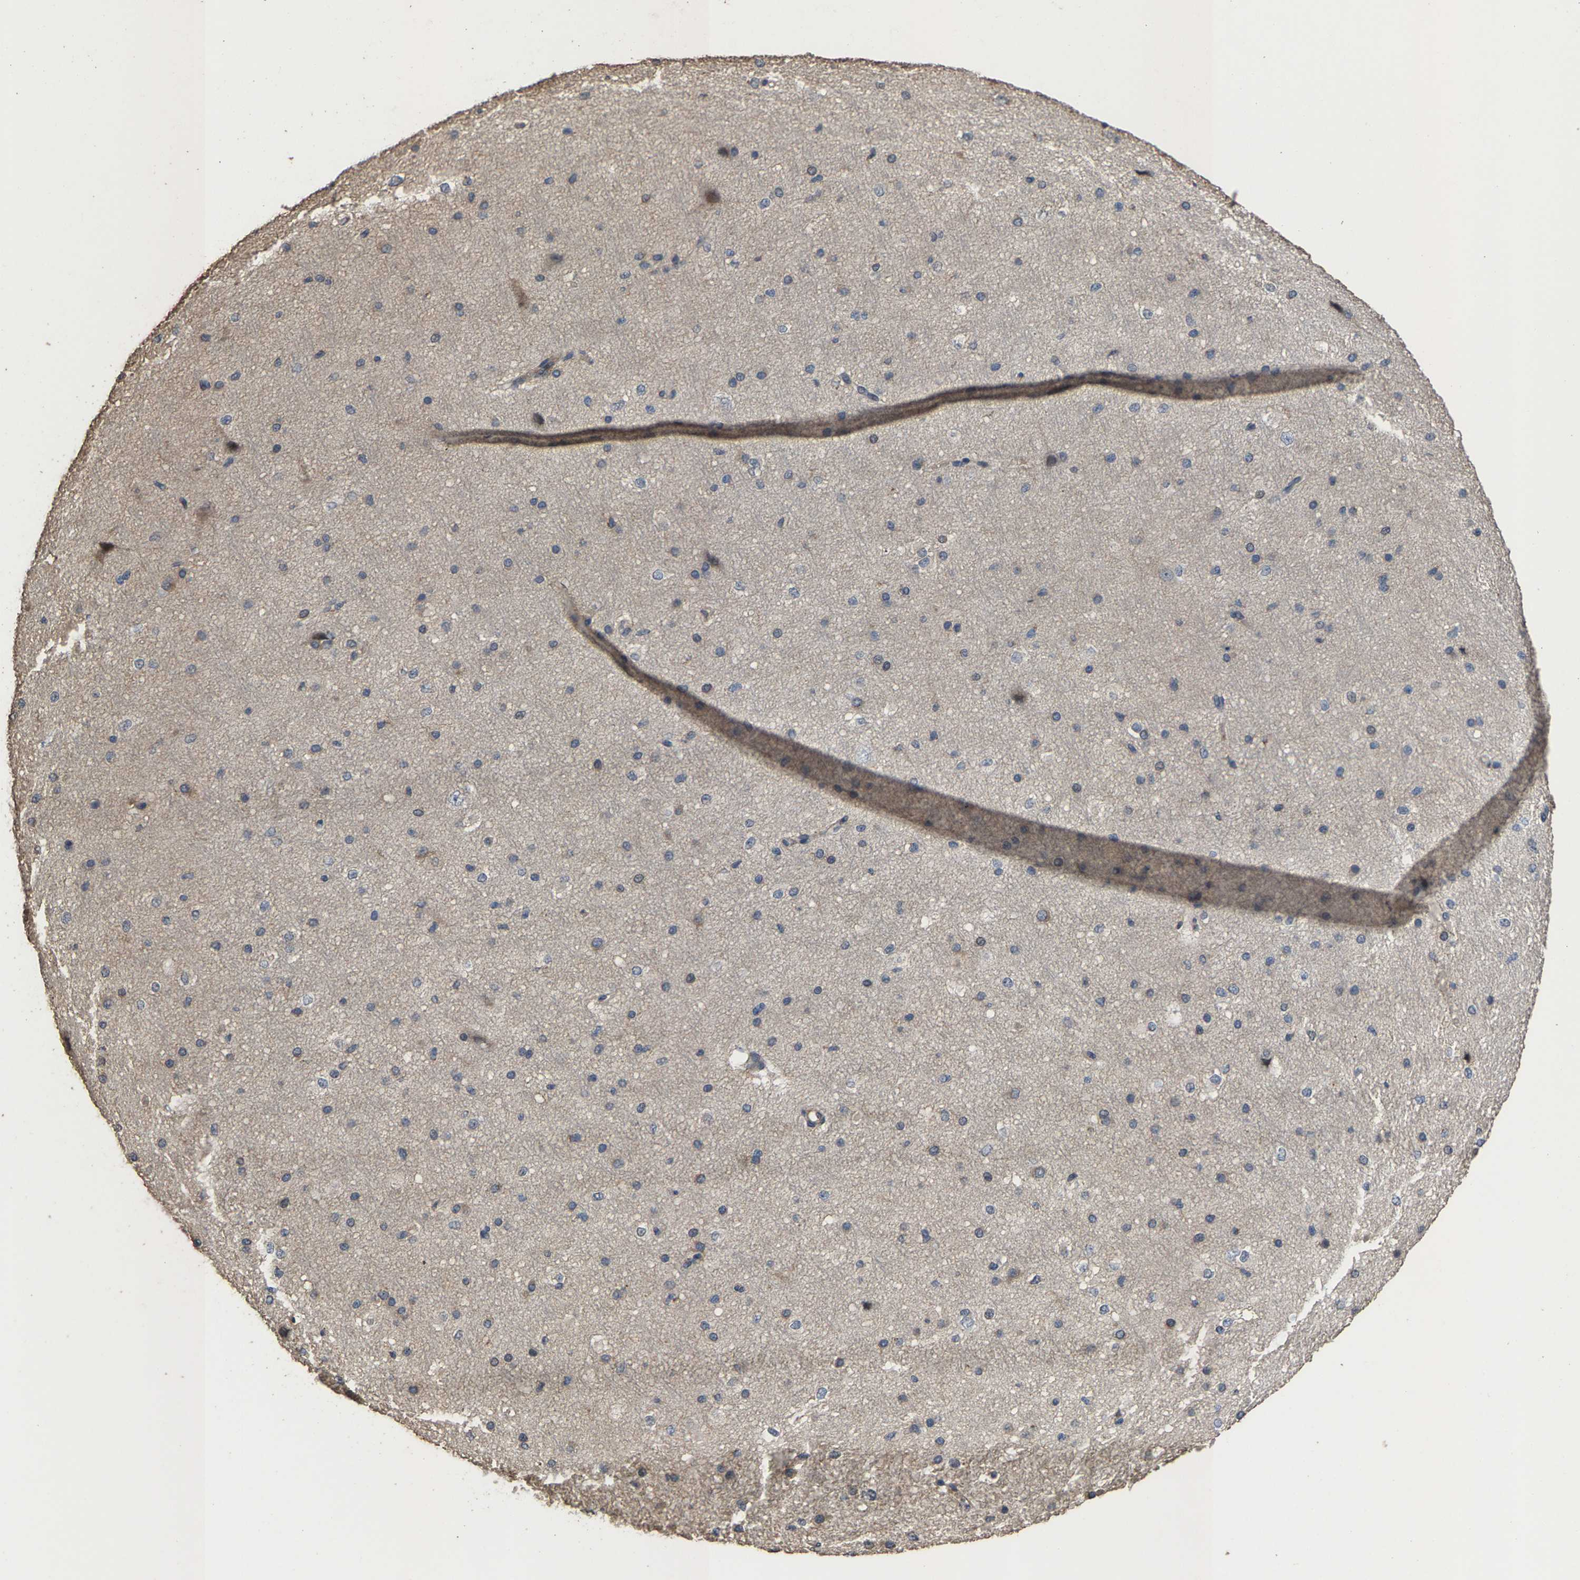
{"staining": {"intensity": "weak", "quantity": "<25%", "location": "cytoplasmic/membranous"}, "tissue": "cerebral cortex", "cell_type": "Endothelial cells", "image_type": "normal", "snomed": [{"axis": "morphology", "description": "Normal tissue, NOS"}, {"axis": "morphology", "description": "Developmental malformation"}, {"axis": "topography", "description": "Cerebral cortex"}], "caption": "The histopathology image displays no significant expression in endothelial cells of cerebral cortex. (DAB IHC, high magnification).", "gene": "TDRKH", "patient": {"sex": "female", "age": 30}}